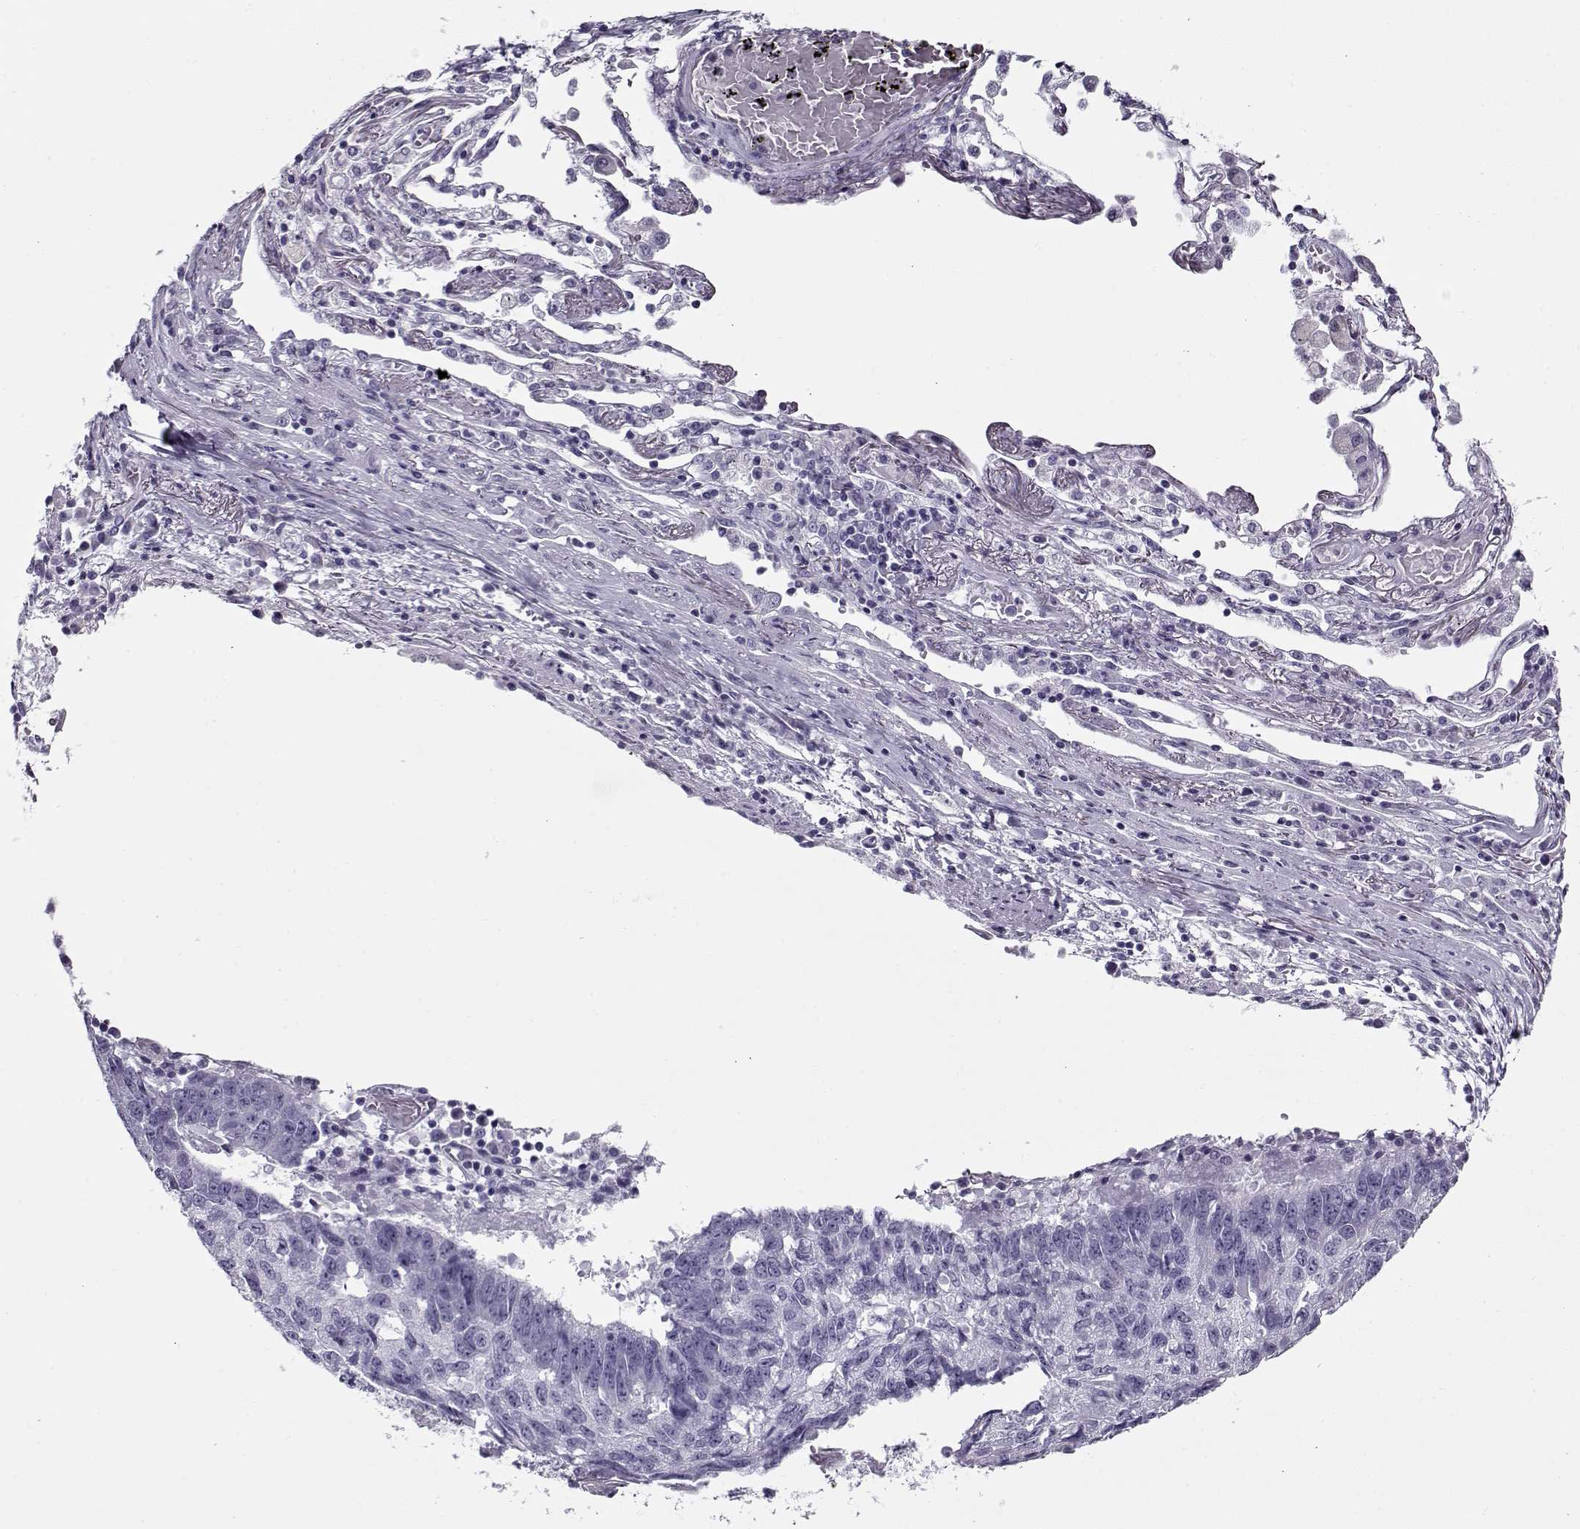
{"staining": {"intensity": "negative", "quantity": "none", "location": "none"}, "tissue": "lung cancer", "cell_type": "Tumor cells", "image_type": "cancer", "snomed": [{"axis": "morphology", "description": "Squamous cell carcinoma, NOS"}, {"axis": "topography", "description": "Lung"}], "caption": "This photomicrograph is of lung squamous cell carcinoma stained with immunohistochemistry to label a protein in brown with the nuclei are counter-stained blue. There is no staining in tumor cells.", "gene": "GAGE2A", "patient": {"sex": "male", "age": 73}}